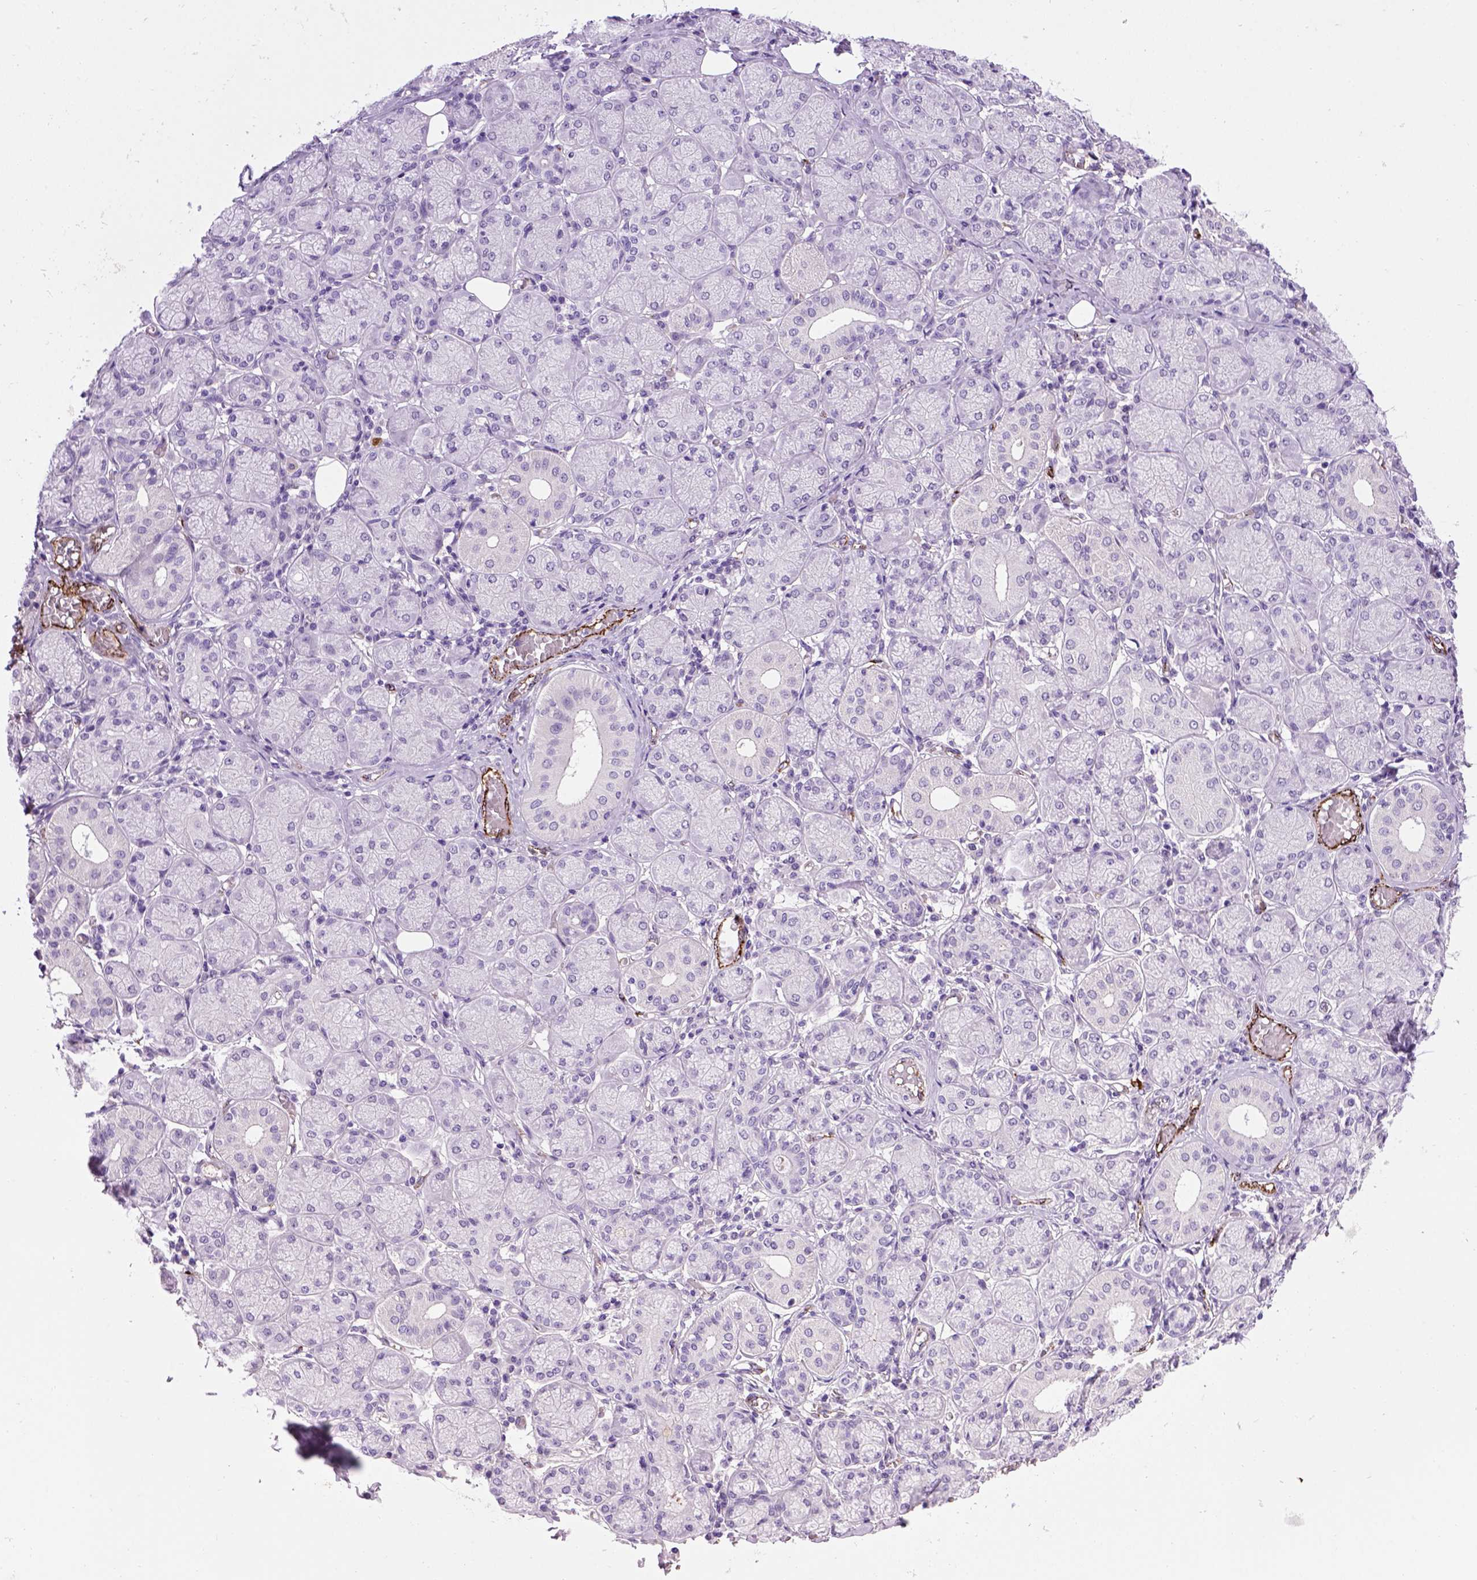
{"staining": {"intensity": "negative", "quantity": "none", "location": "none"}, "tissue": "salivary gland", "cell_type": "Glandular cells", "image_type": "normal", "snomed": [{"axis": "morphology", "description": "Normal tissue, NOS"}, {"axis": "topography", "description": "Salivary gland"}, {"axis": "topography", "description": "Peripheral nerve tissue"}], "caption": "Human salivary gland stained for a protein using immunohistochemistry (IHC) reveals no positivity in glandular cells.", "gene": "VWF", "patient": {"sex": "female", "age": 24}}